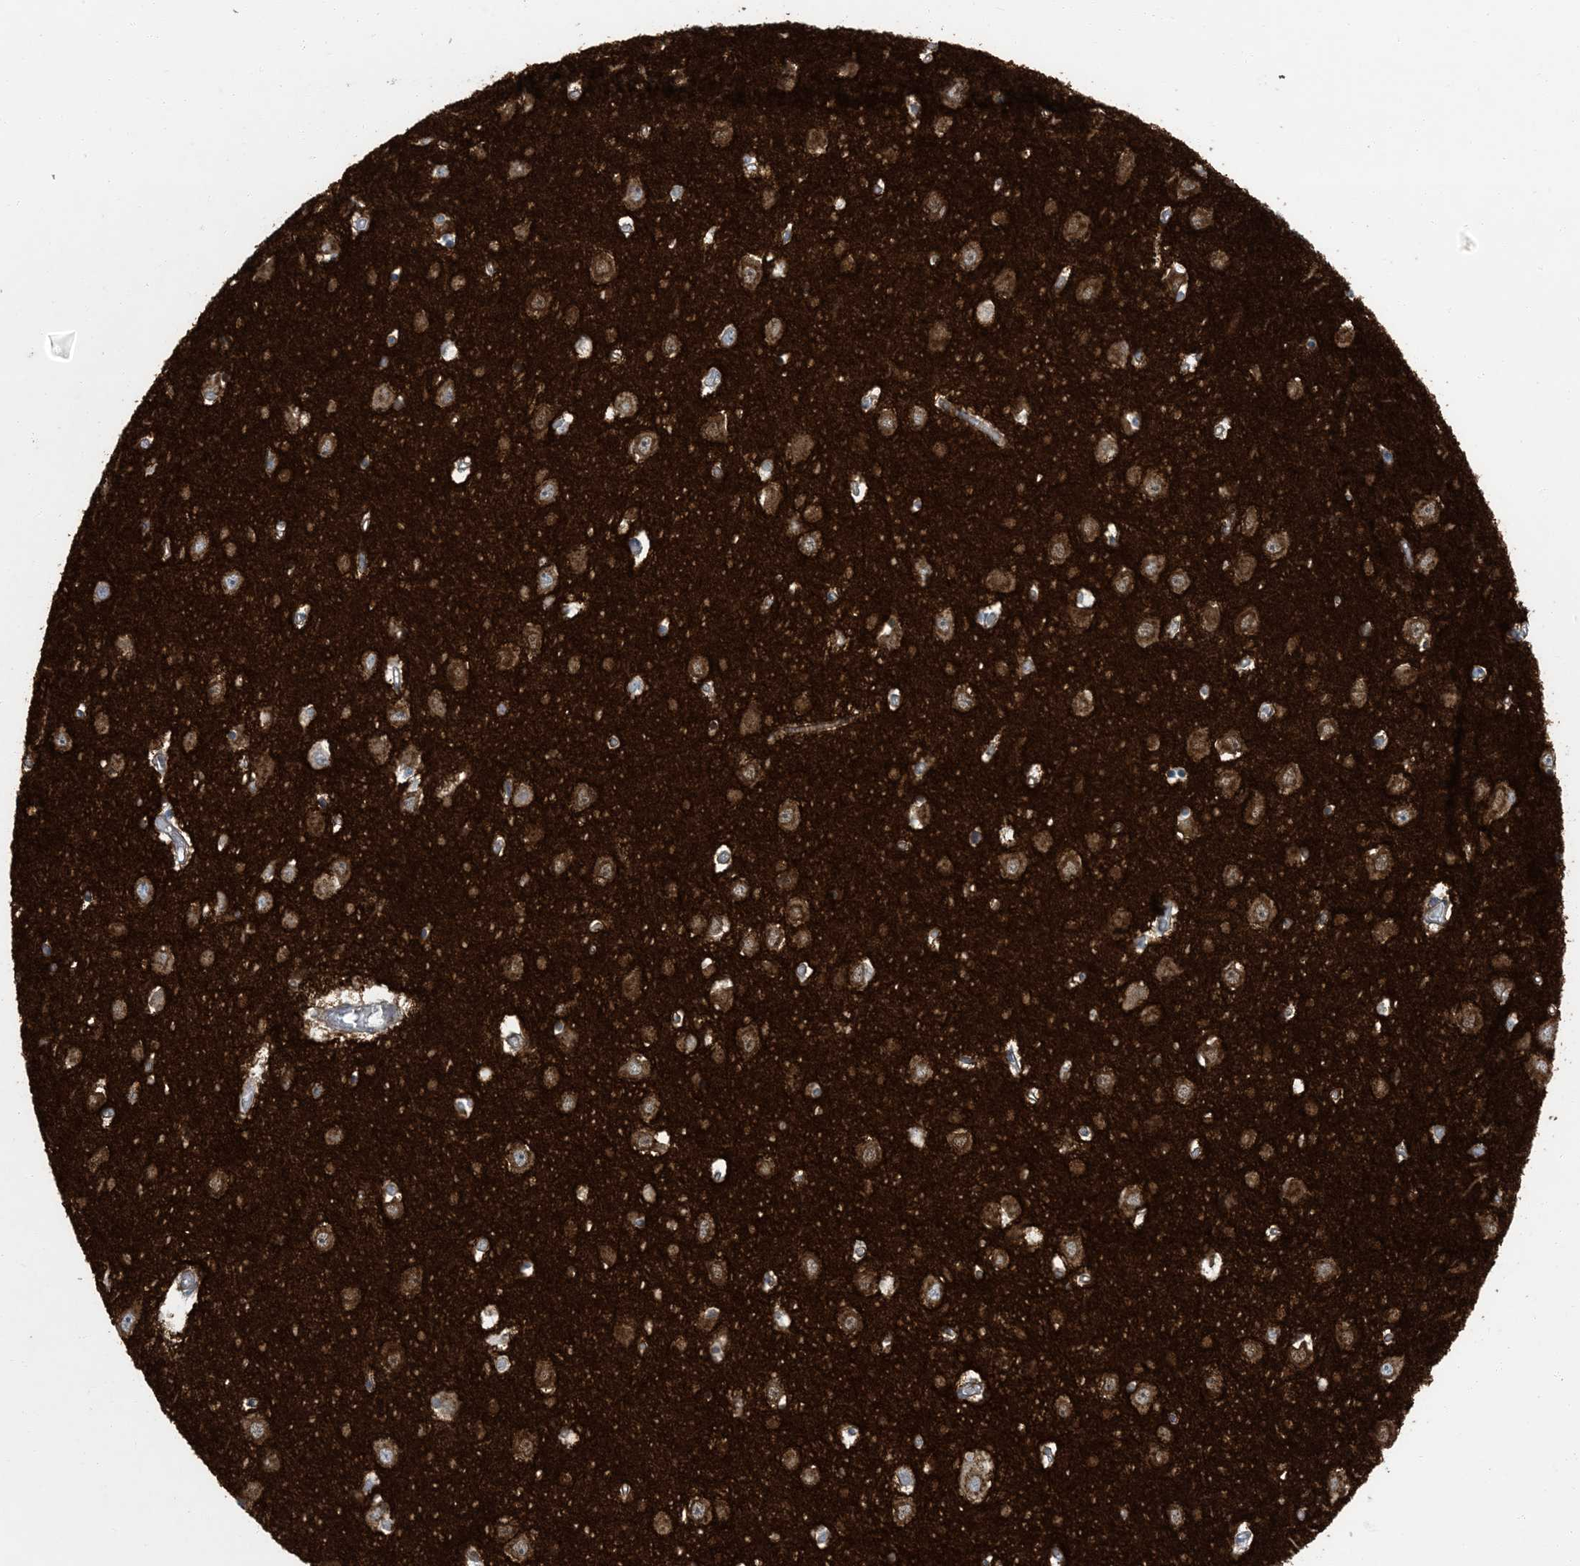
{"staining": {"intensity": "weak", "quantity": ">75%", "location": "cytoplasmic/membranous"}, "tissue": "hippocampus", "cell_type": "Glial cells", "image_type": "normal", "snomed": [{"axis": "morphology", "description": "Normal tissue, NOS"}, {"axis": "topography", "description": "Hippocampus"}], "caption": "Protein expression analysis of unremarkable hippocampus shows weak cytoplasmic/membranous expression in about >75% of glial cells.", "gene": "EPHA4", "patient": {"sex": "male", "age": 70}}